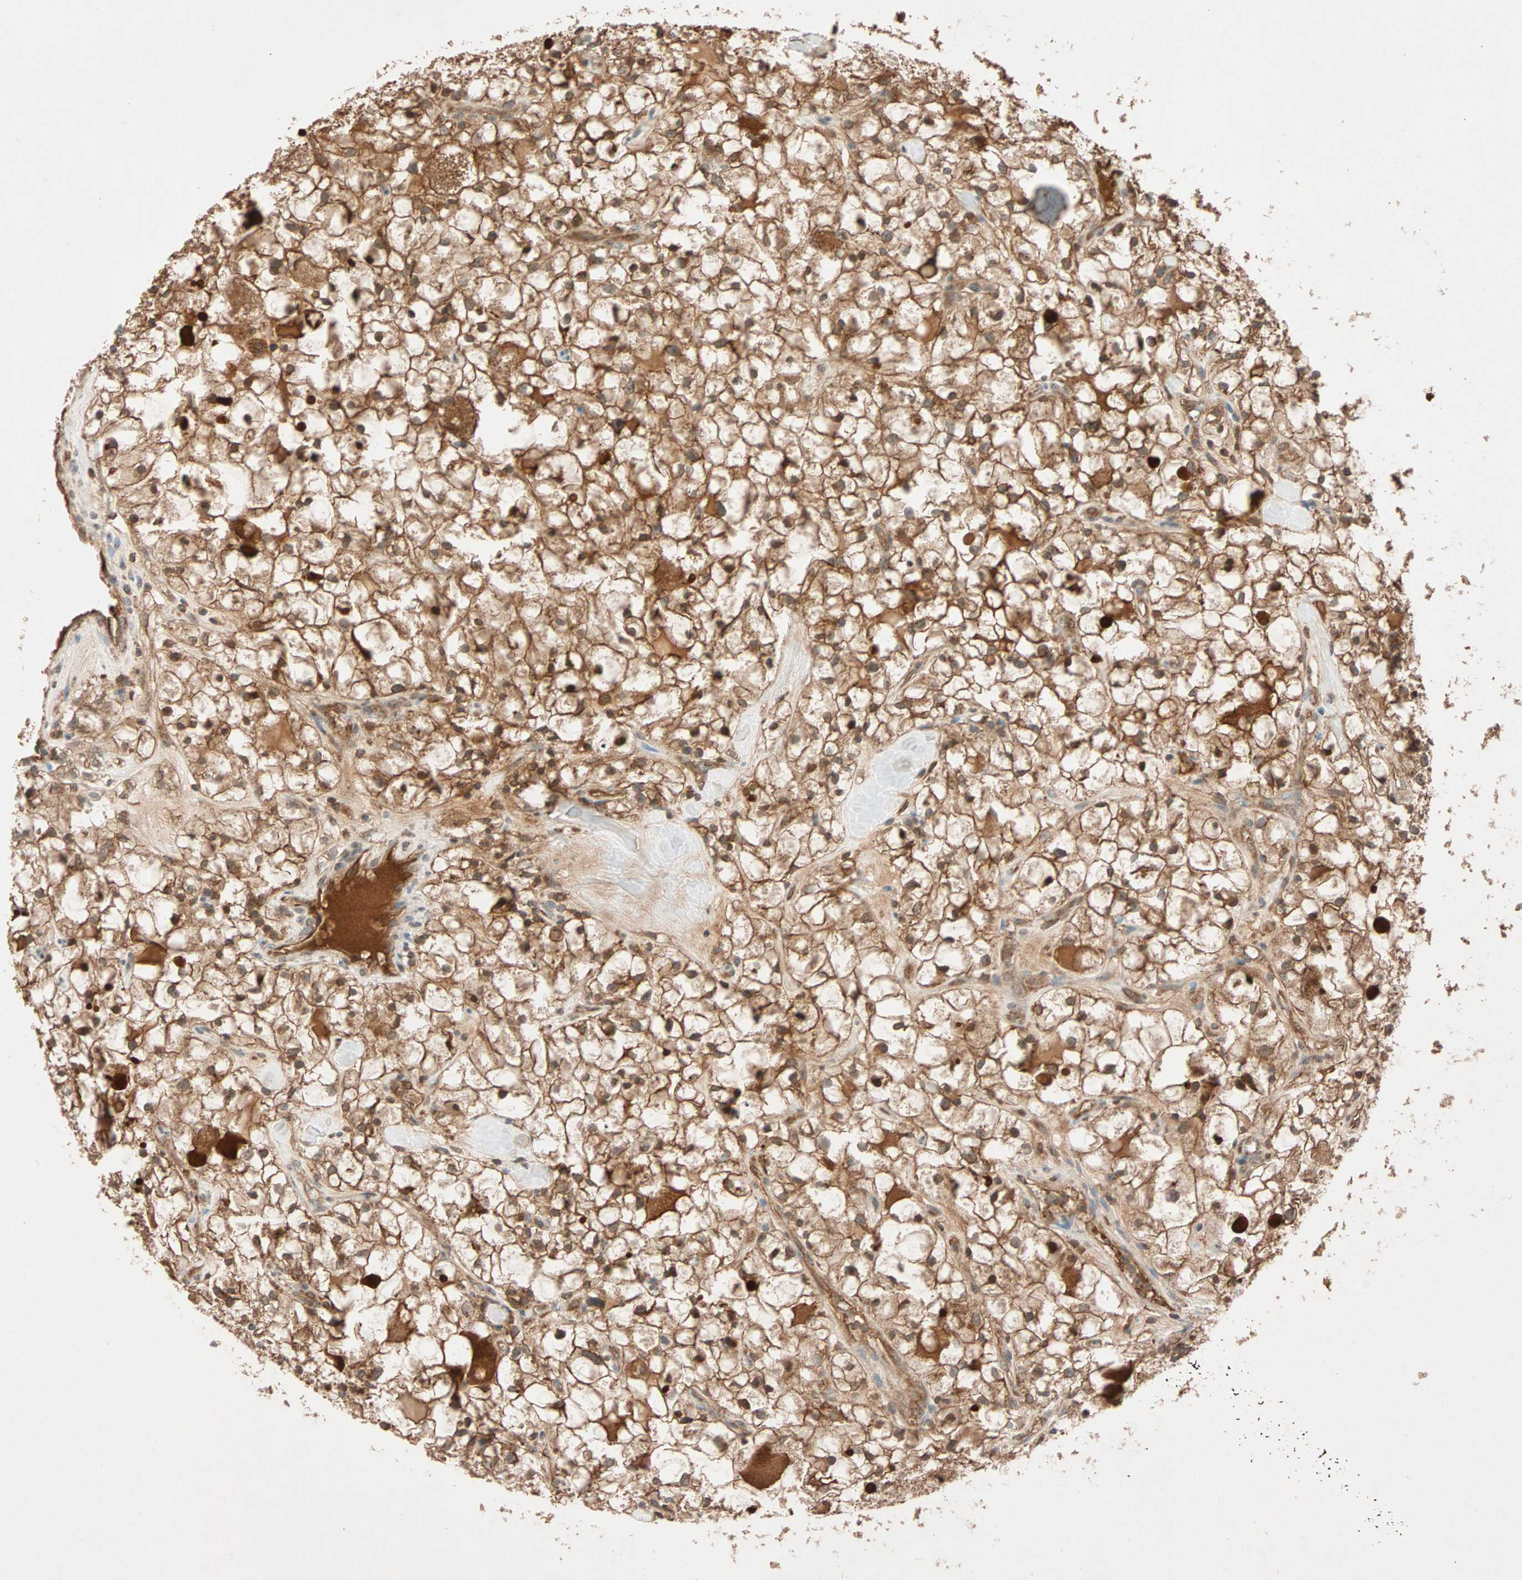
{"staining": {"intensity": "strong", "quantity": ">75%", "location": "cytoplasmic/membranous"}, "tissue": "renal cancer", "cell_type": "Tumor cells", "image_type": "cancer", "snomed": [{"axis": "morphology", "description": "Adenocarcinoma, NOS"}, {"axis": "topography", "description": "Kidney"}], "caption": "Protein staining reveals strong cytoplasmic/membranous staining in approximately >75% of tumor cells in renal cancer. Using DAB (brown) and hematoxylin (blue) stains, captured at high magnification using brightfield microscopy.", "gene": "MAPK1", "patient": {"sex": "female", "age": 60}}